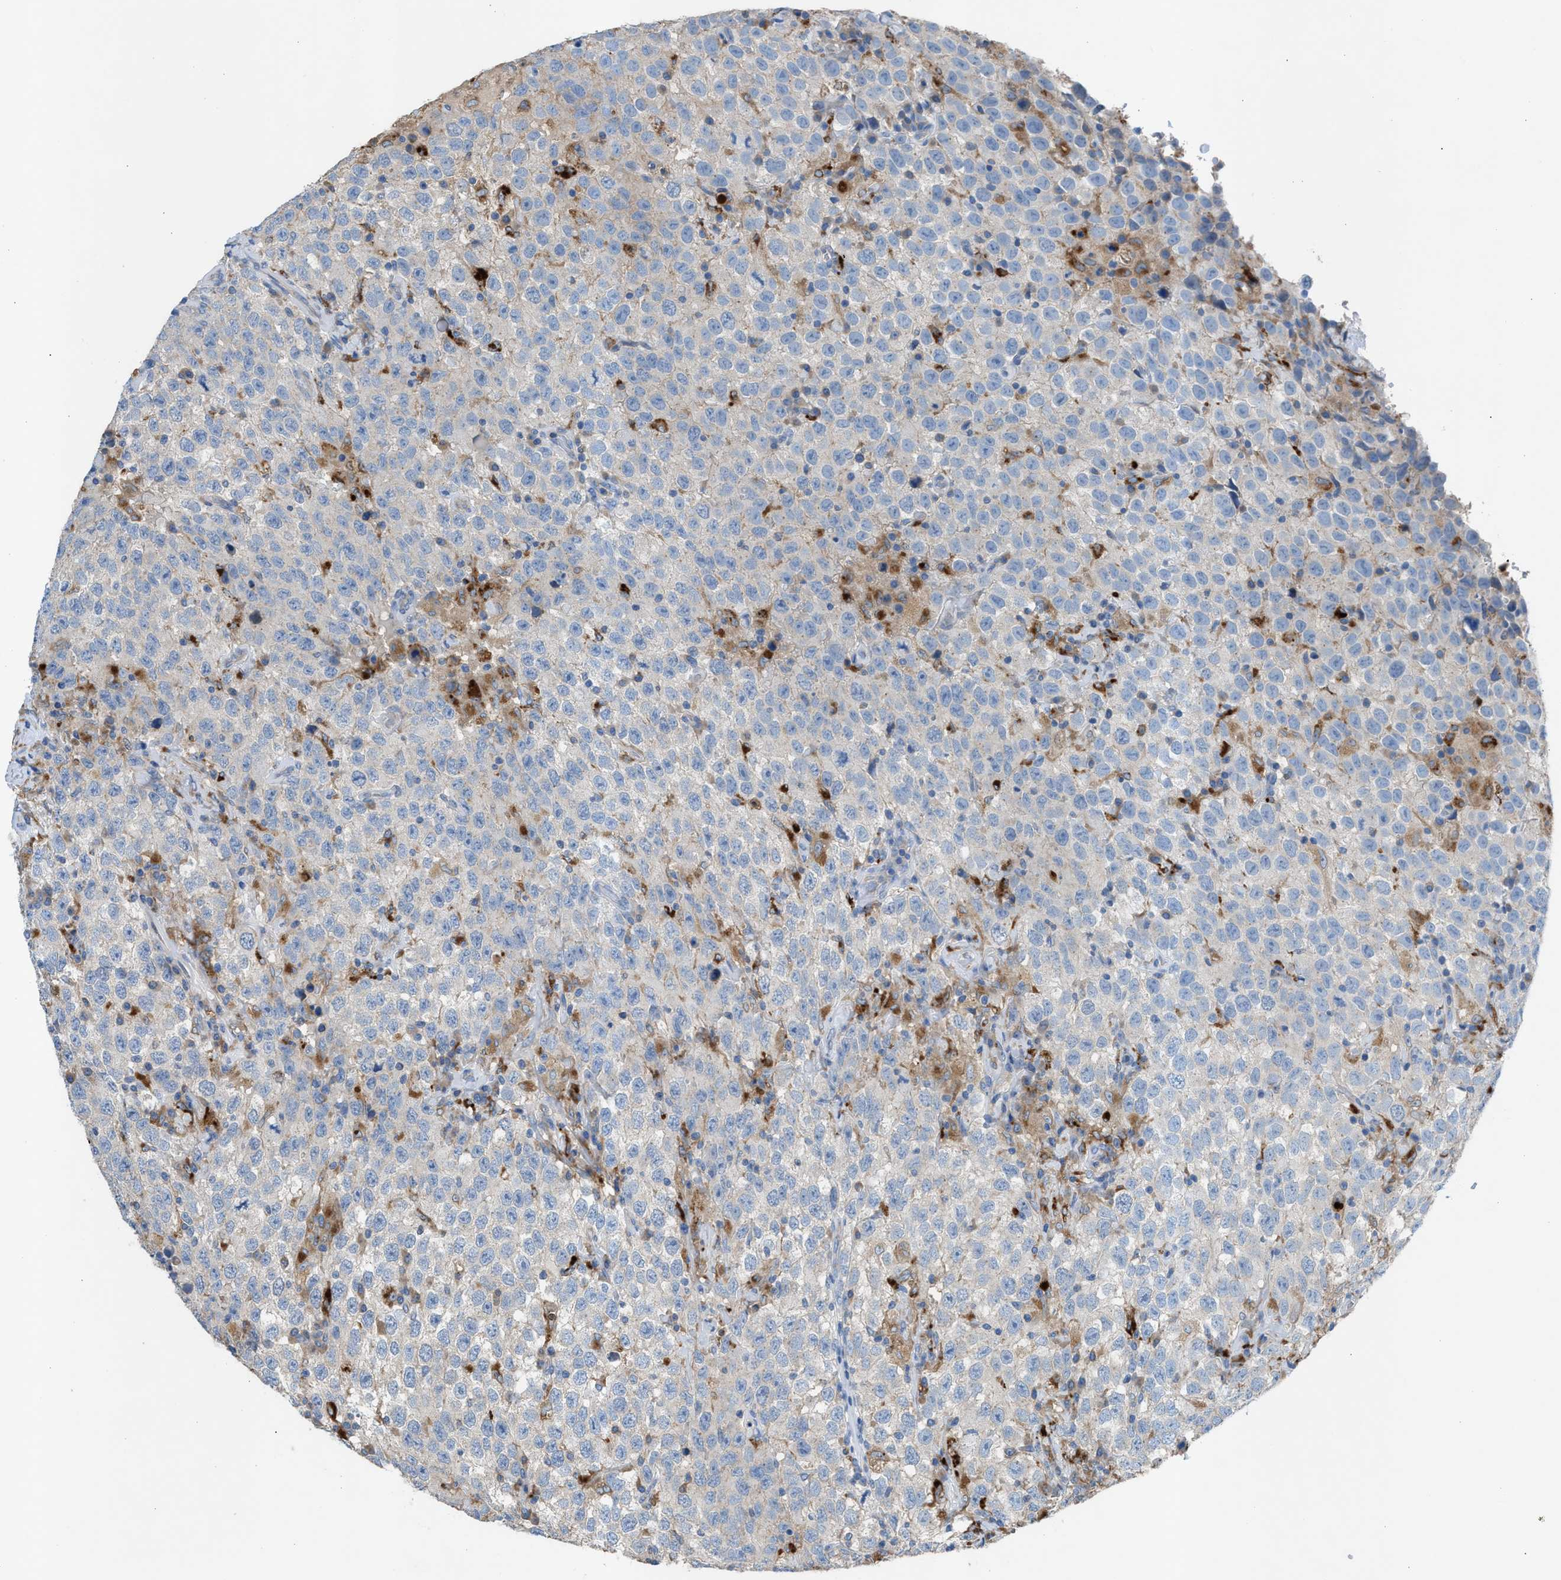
{"staining": {"intensity": "negative", "quantity": "none", "location": "none"}, "tissue": "testis cancer", "cell_type": "Tumor cells", "image_type": "cancer", "snomed": [{"axis": "morphology", "description": "Seminoma, NOS"}, {"axis": "topography", "description": "Testis"}], "caption": "Seminoma (testis) was stained to show a protein in brown. There is no significant staining in tumor cells. (Immunohistochemistry, brightfield microscopy, high magnification).", "gene": "AOAH", "patient": {"sex": "male", "age": 41}}